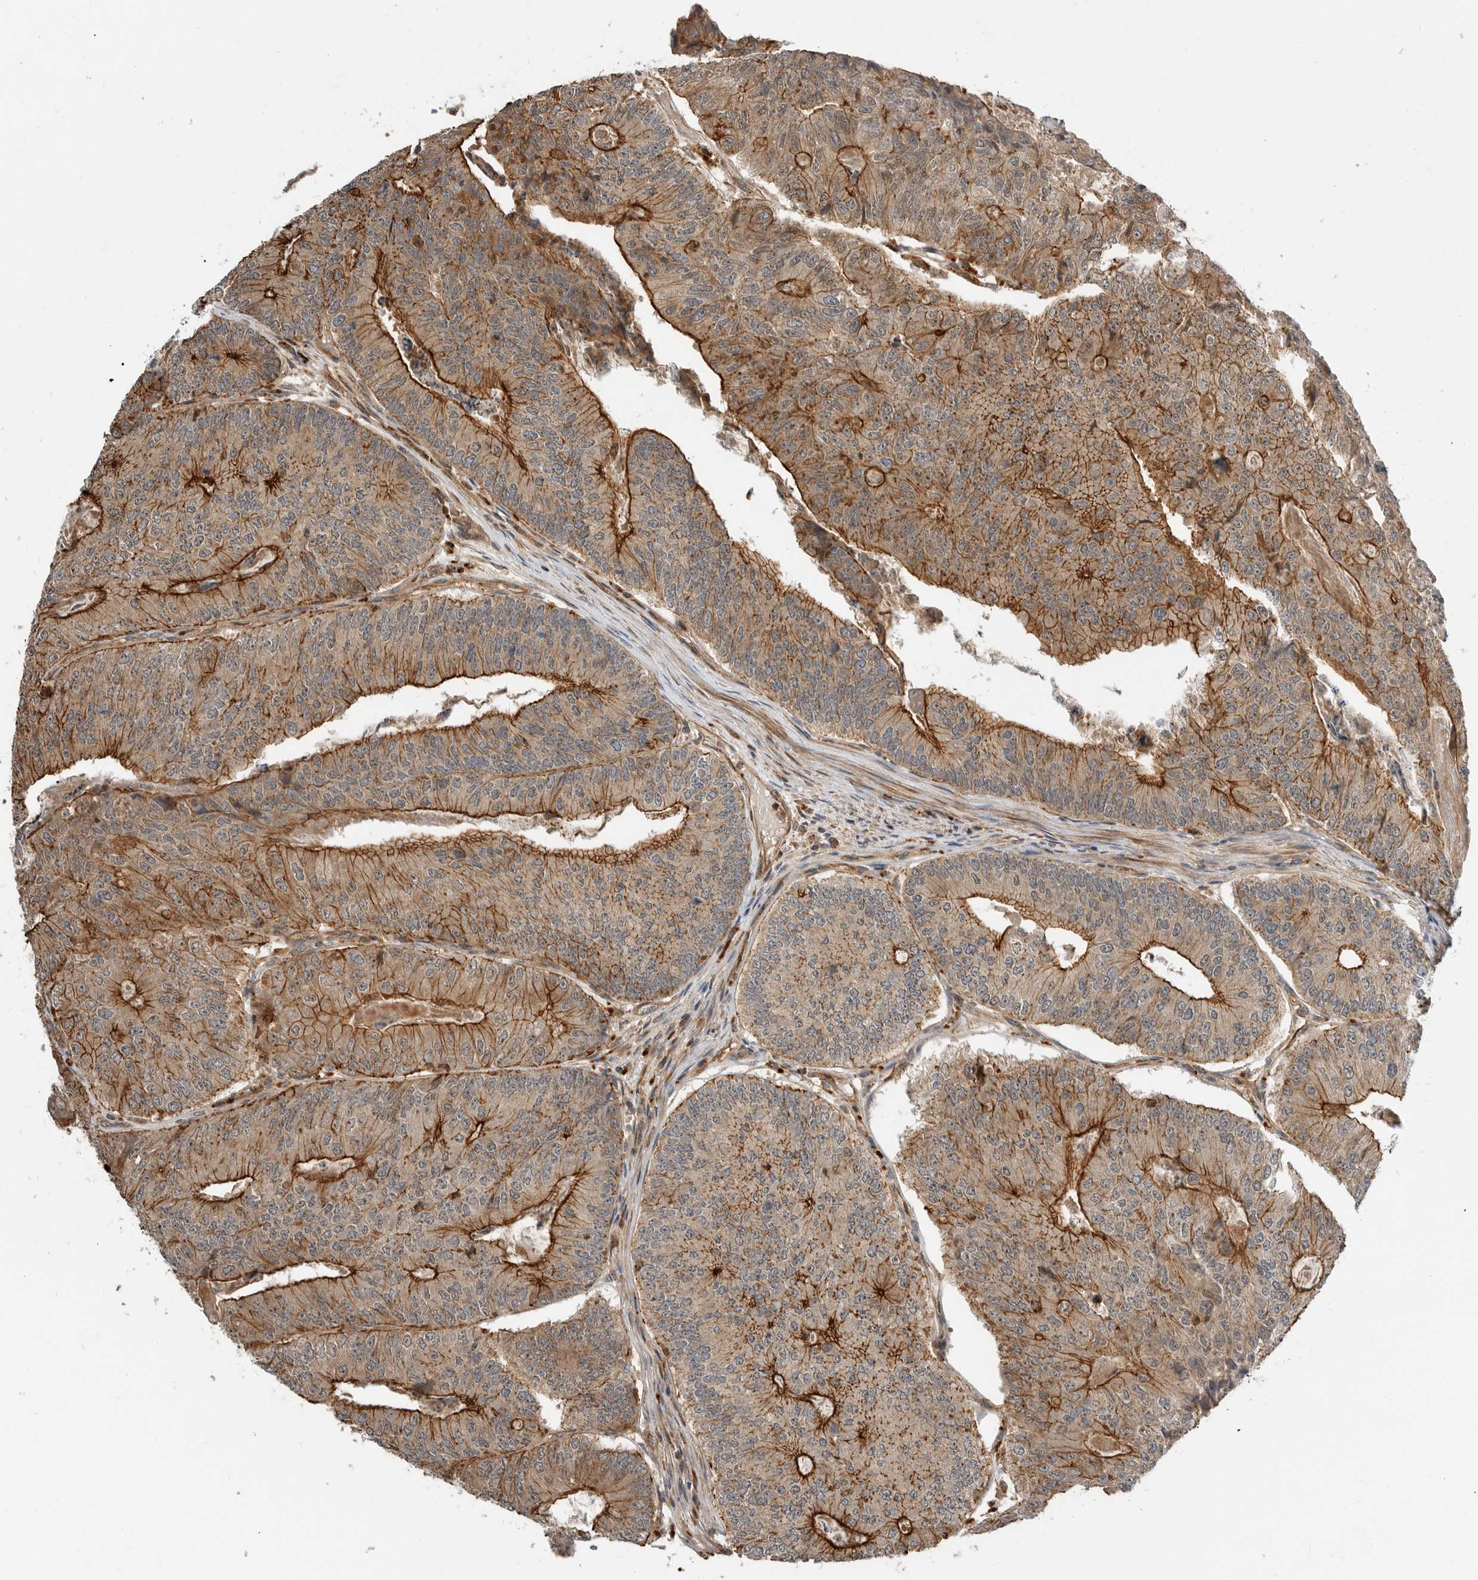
{"staining": {"intensity": "moderate", "quantity": ">75%", "location": "cytoplasmic/membranous"}, "tissue": "colorectal cancer", "cell_type": "Tumor cells", "image_type": "cancer", "snomed": [{"axis": "morphology", "description": "Adenocarcinoma, NOS"}, {"axis": "topography", "description": "Colon"}], "caption": "This image exhibits colorectal cancer stained with IHC to label a protein in brown. The cytoplasmic/membranous of tumor cells show moderate positivity for the protein. Nuclei are counter-stained blue.", "gene": "STRAP", "patient": {"sex": "female", "age": 67}}